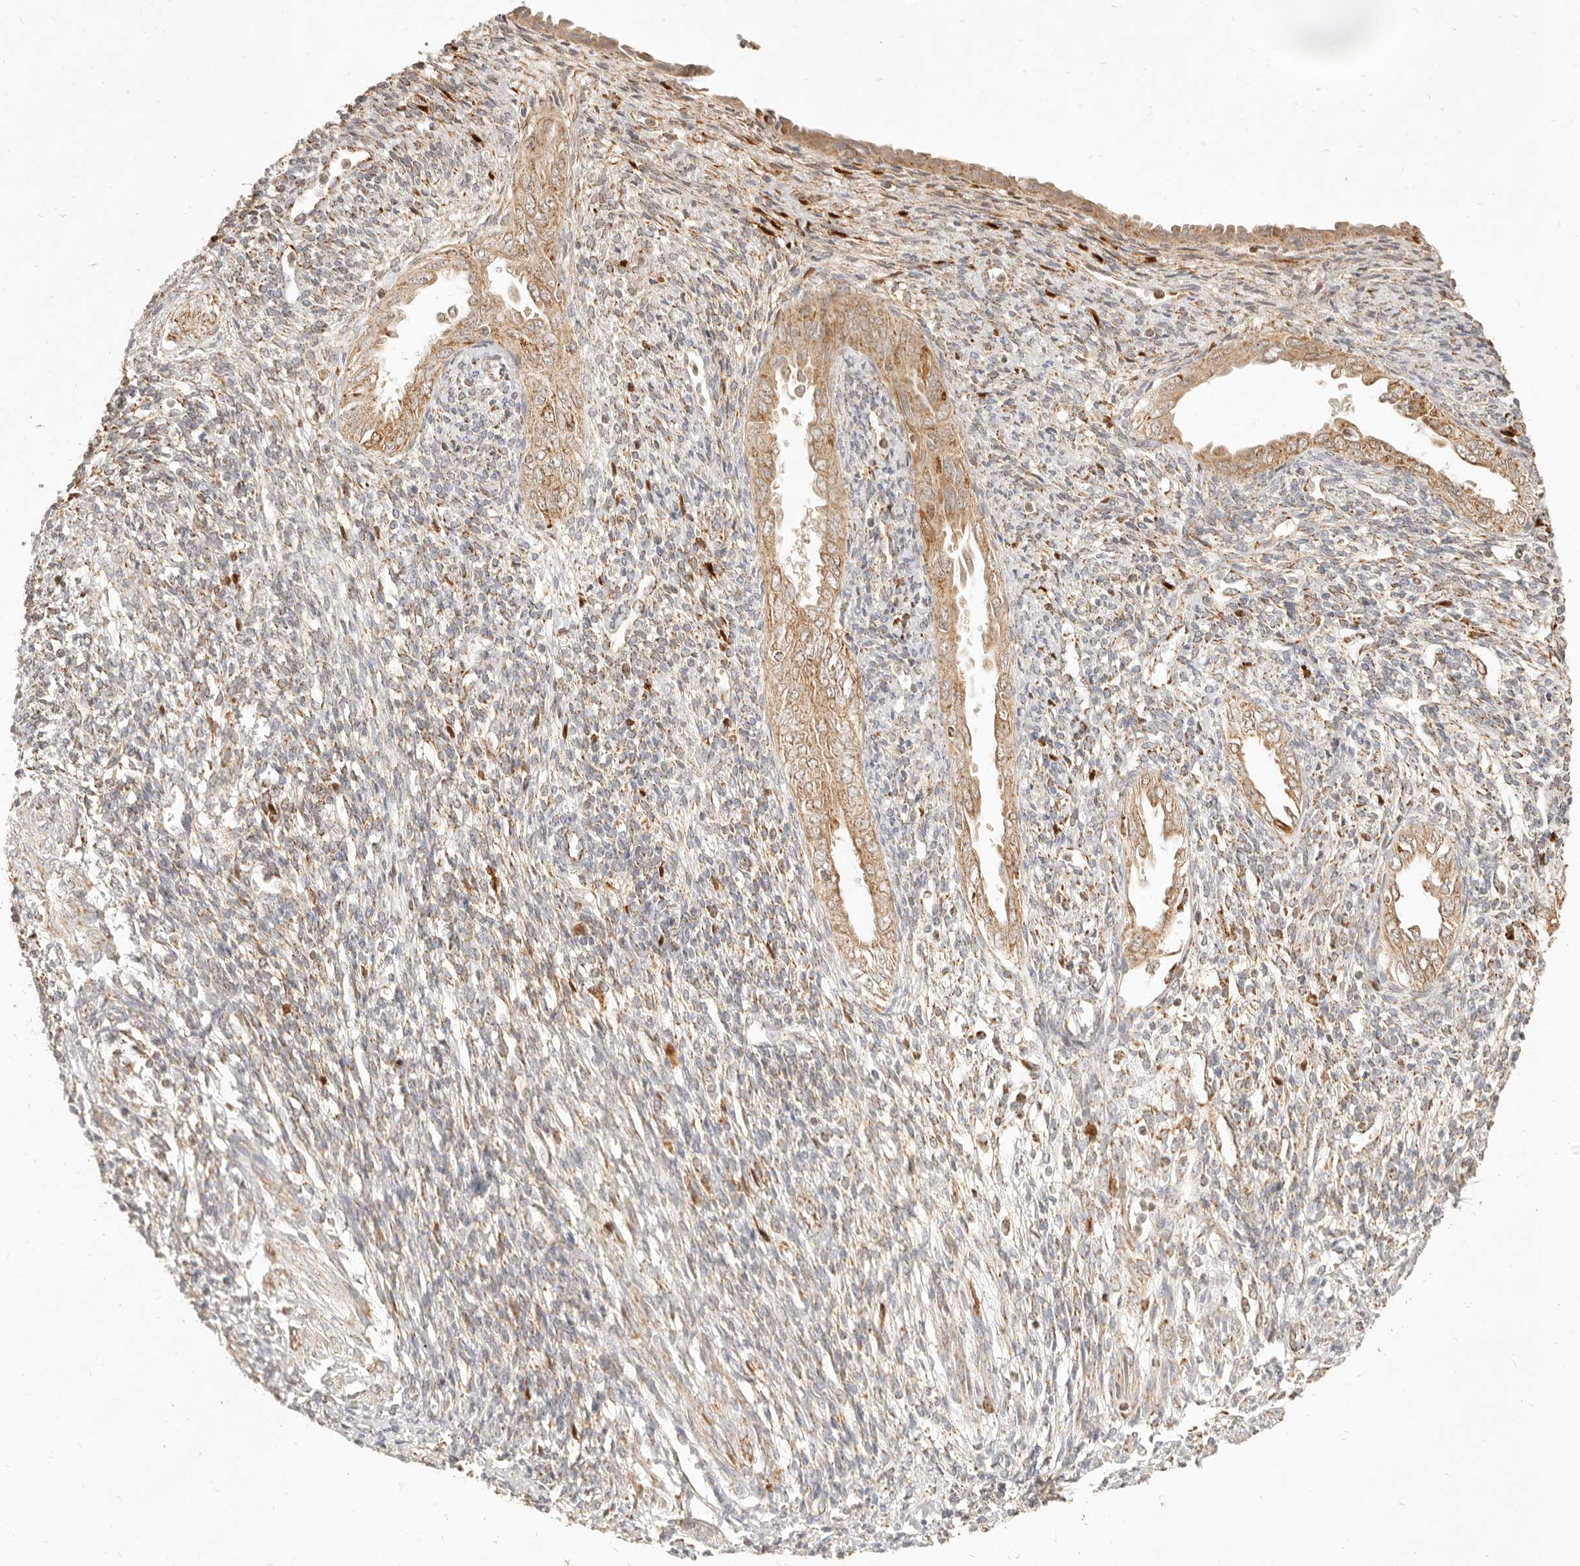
{"staining": {"intensity": "weak", "quantity": "25%-75%", "location": "cytoplasmic/membranous"}, "tissue": "endometrium", "cell_type": "Cells in endometrial stroma", "image_type": "normal", "snomed": [{"axis": "morphology", "description": "Normal tissue, NOS"}, {"axis": "topography", "description": "Endometrium"}], "caption": "Weak cytoplasmic/membranous protein staining is seen in about 25%-75% of cells in endometrial stroma in endometrium. (DAB (3,3'-diaminobenzidine) IHC with brightfield microscopy, high magnification).", "gene": "CPLANE2", "patient": {"sex": "female", "age": 66}}